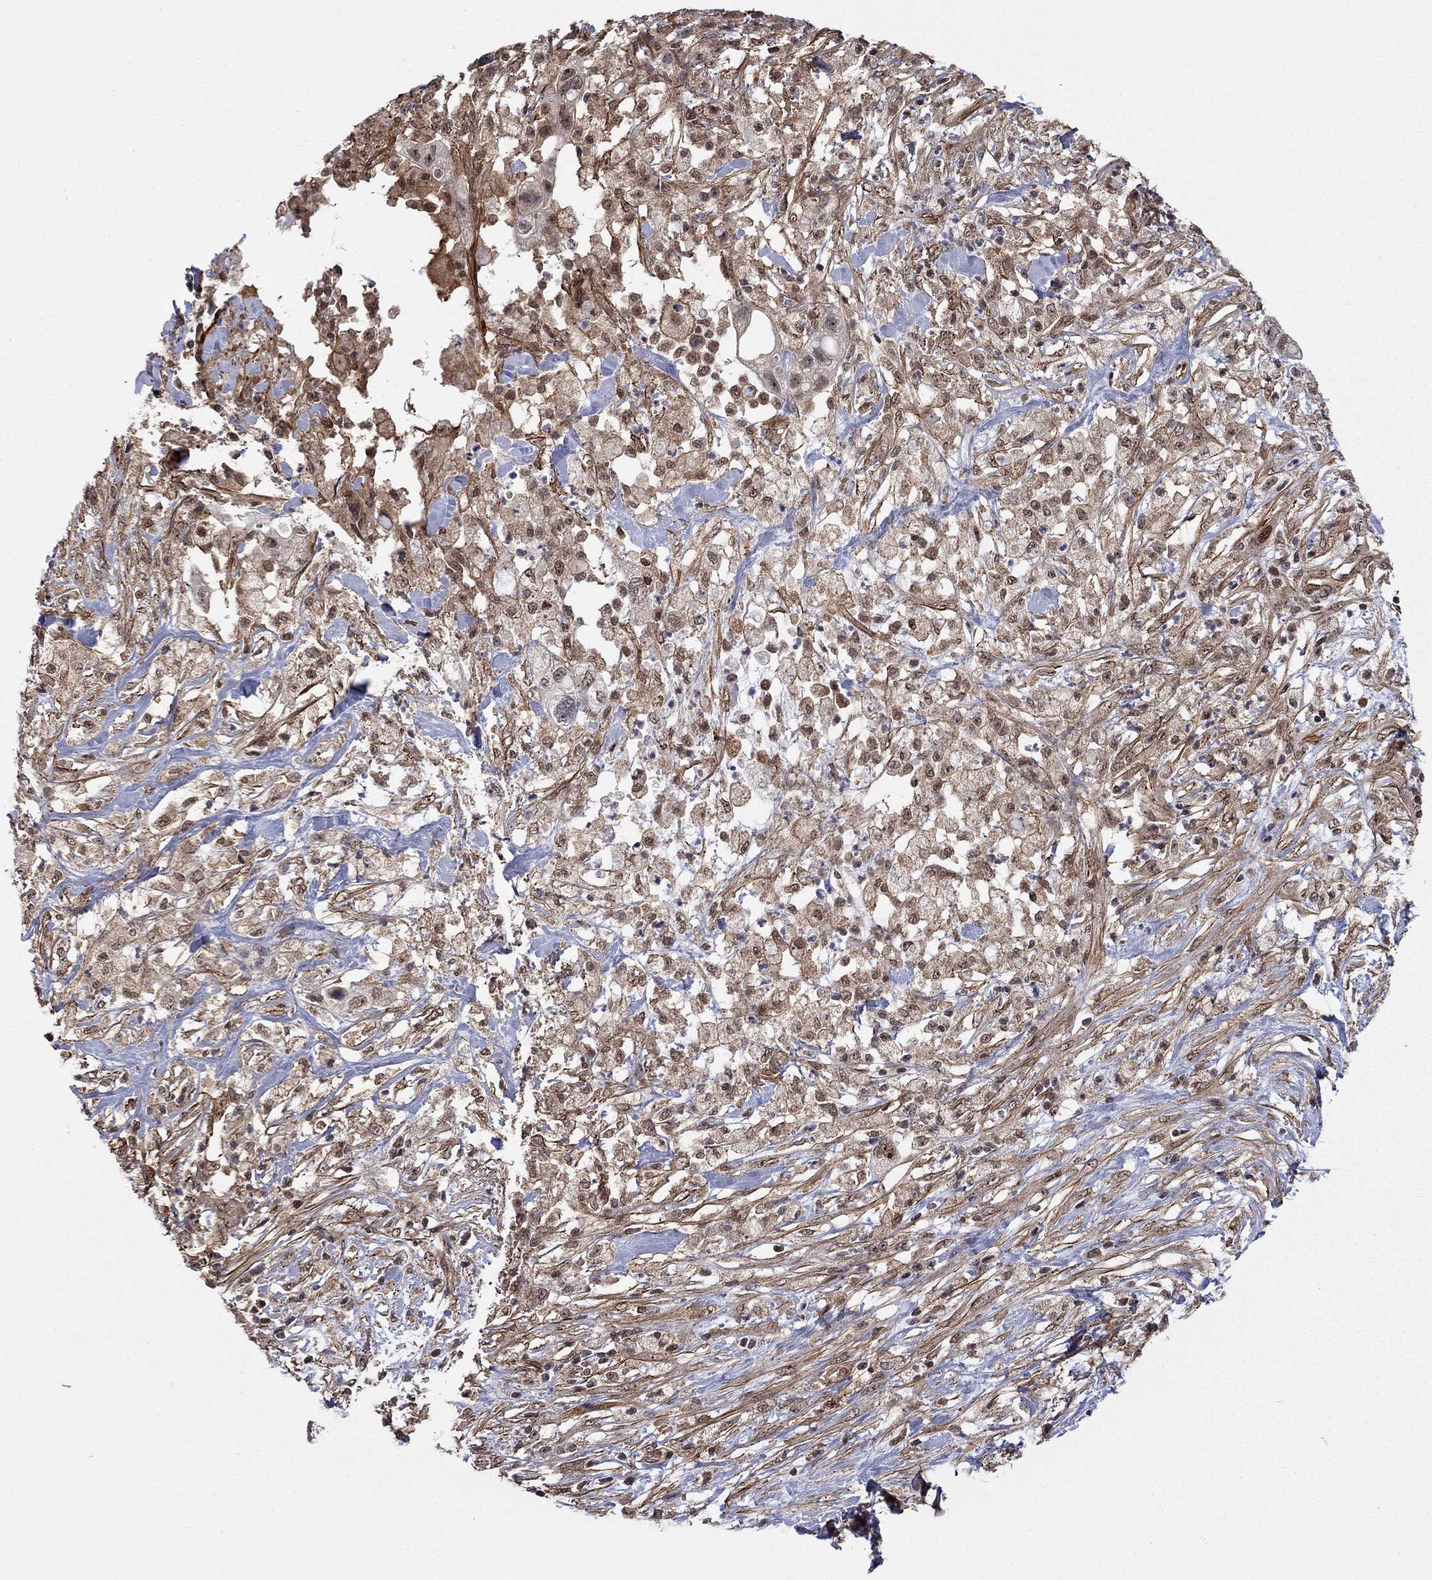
{"staining": {"intensity": "moderate", "quantity": "25%-75%", "location": "cytoplasmic/membranous,nuclear"}, "tissue": "pancreatic cancer", "cell_type": "Tumor cells", "image_type": "cancer", "snomed": [{"axis": "morphology", "description": "Adenocarcinoma, NOS"}, {"axis": "topography", "description": "Pancreas"}], "caption": "Adenocarcinoma (pancreatic) stained with immunohistochemistry shows moderate cytoplasmic/membranous and nuclear staining in approximately 25%-75% of tumor cells.", "gene": "TDP1", "patient": {"sex": "female", "age": 72}}